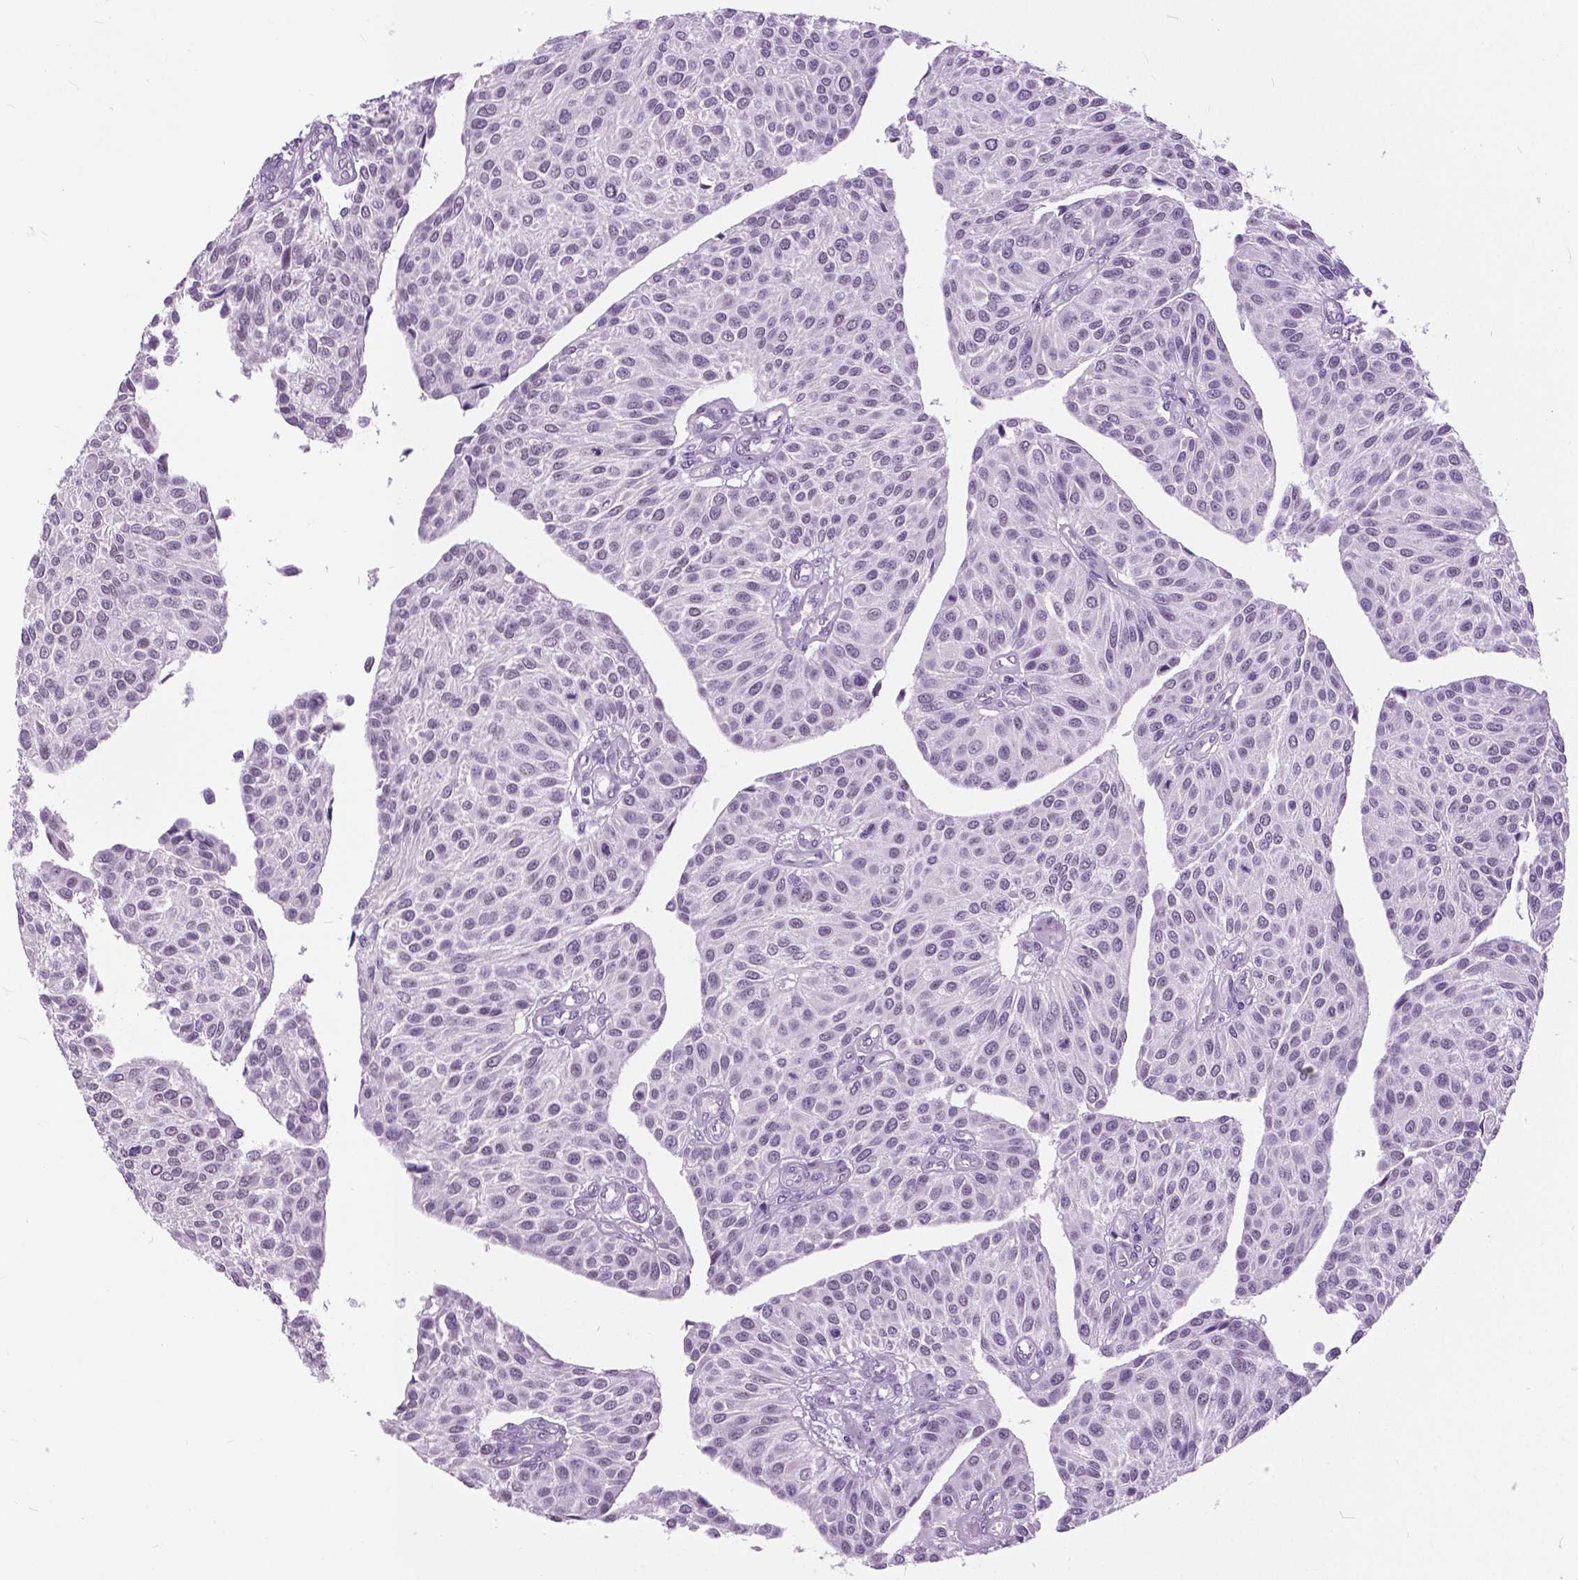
{"staining": {"intensity": "negative", "quantity": "none", "location": "none"}, "tissue": "urothelial cancer", "cell_type": "Tumor cells", "image_type": "cancer", "snomed": [{"axis": "morphology", "description": "Urothelial carcinoma, NOS"}, {"axis": "topography", "description": "Urinary bladder"}], "caption": "This histopathology image is of urothelial cancer stained with immunohistochemistry to label a protein in brown with the nuclei are counter-stained blue. There is no staining in tumor cells. (DAB immunohistochemistry (IHC) visualized using brightfield microscopy, high magnification).", "gene": "MYOM1", "patient": {"sex": "male", "age": 55}}